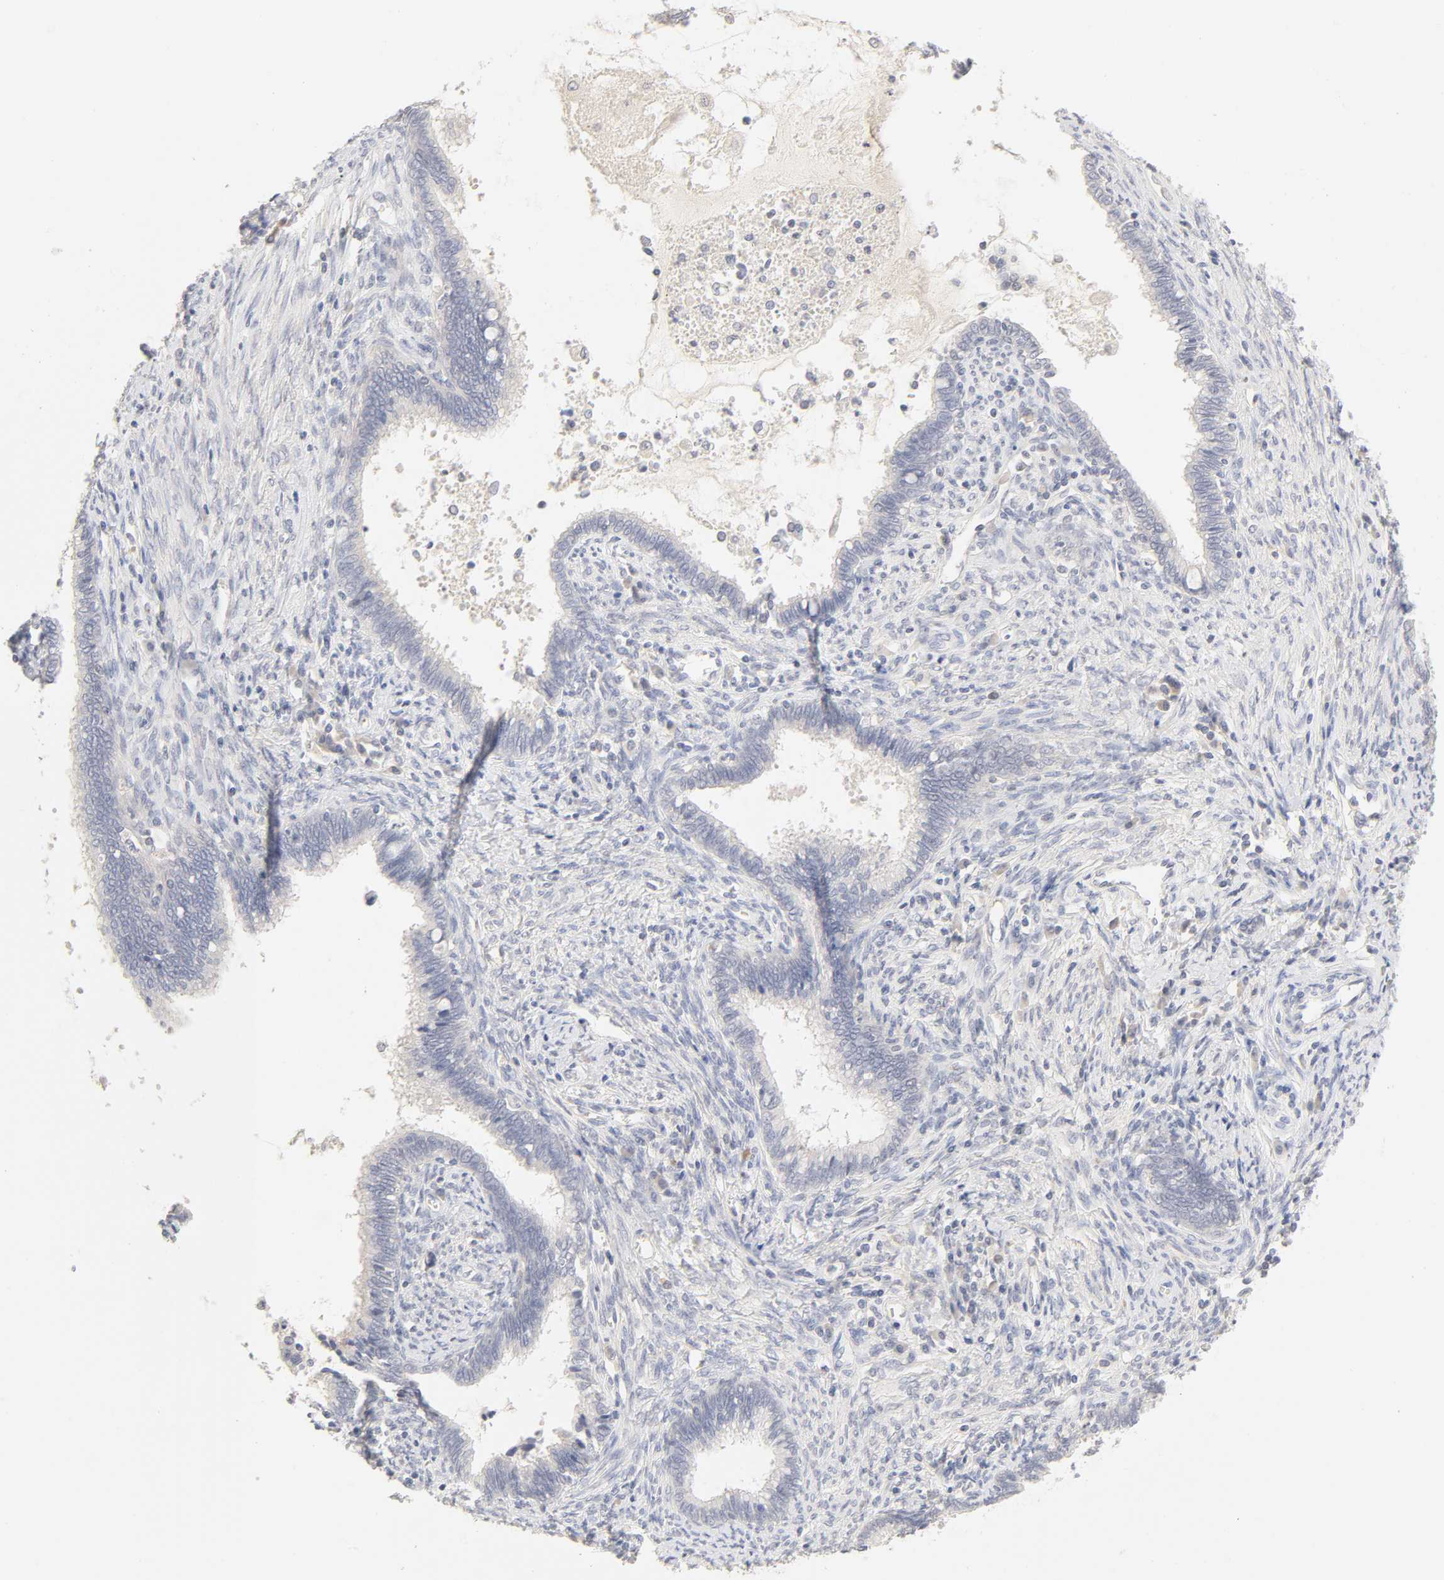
{"staining": {"intensity": "negative", "quantity": "none", "location": "none"}, "tissue": "cervical cancer", "cell_type": "Tumor cells", "image_type": "cancer", "snomed": [{"axis": "morphology", "description": "Adenocarcinoma, NOS"}, {"axis": "topography", "description": "Cervix"}], "caption": "IHC histopathology image of neoplastic tissue: human cervical adenocarcinoma stained with DAB reveals no significant protein positivity in tumor cells.", "gene": "CYP4B1", "patient": {"sex": "female", "age": 44}}